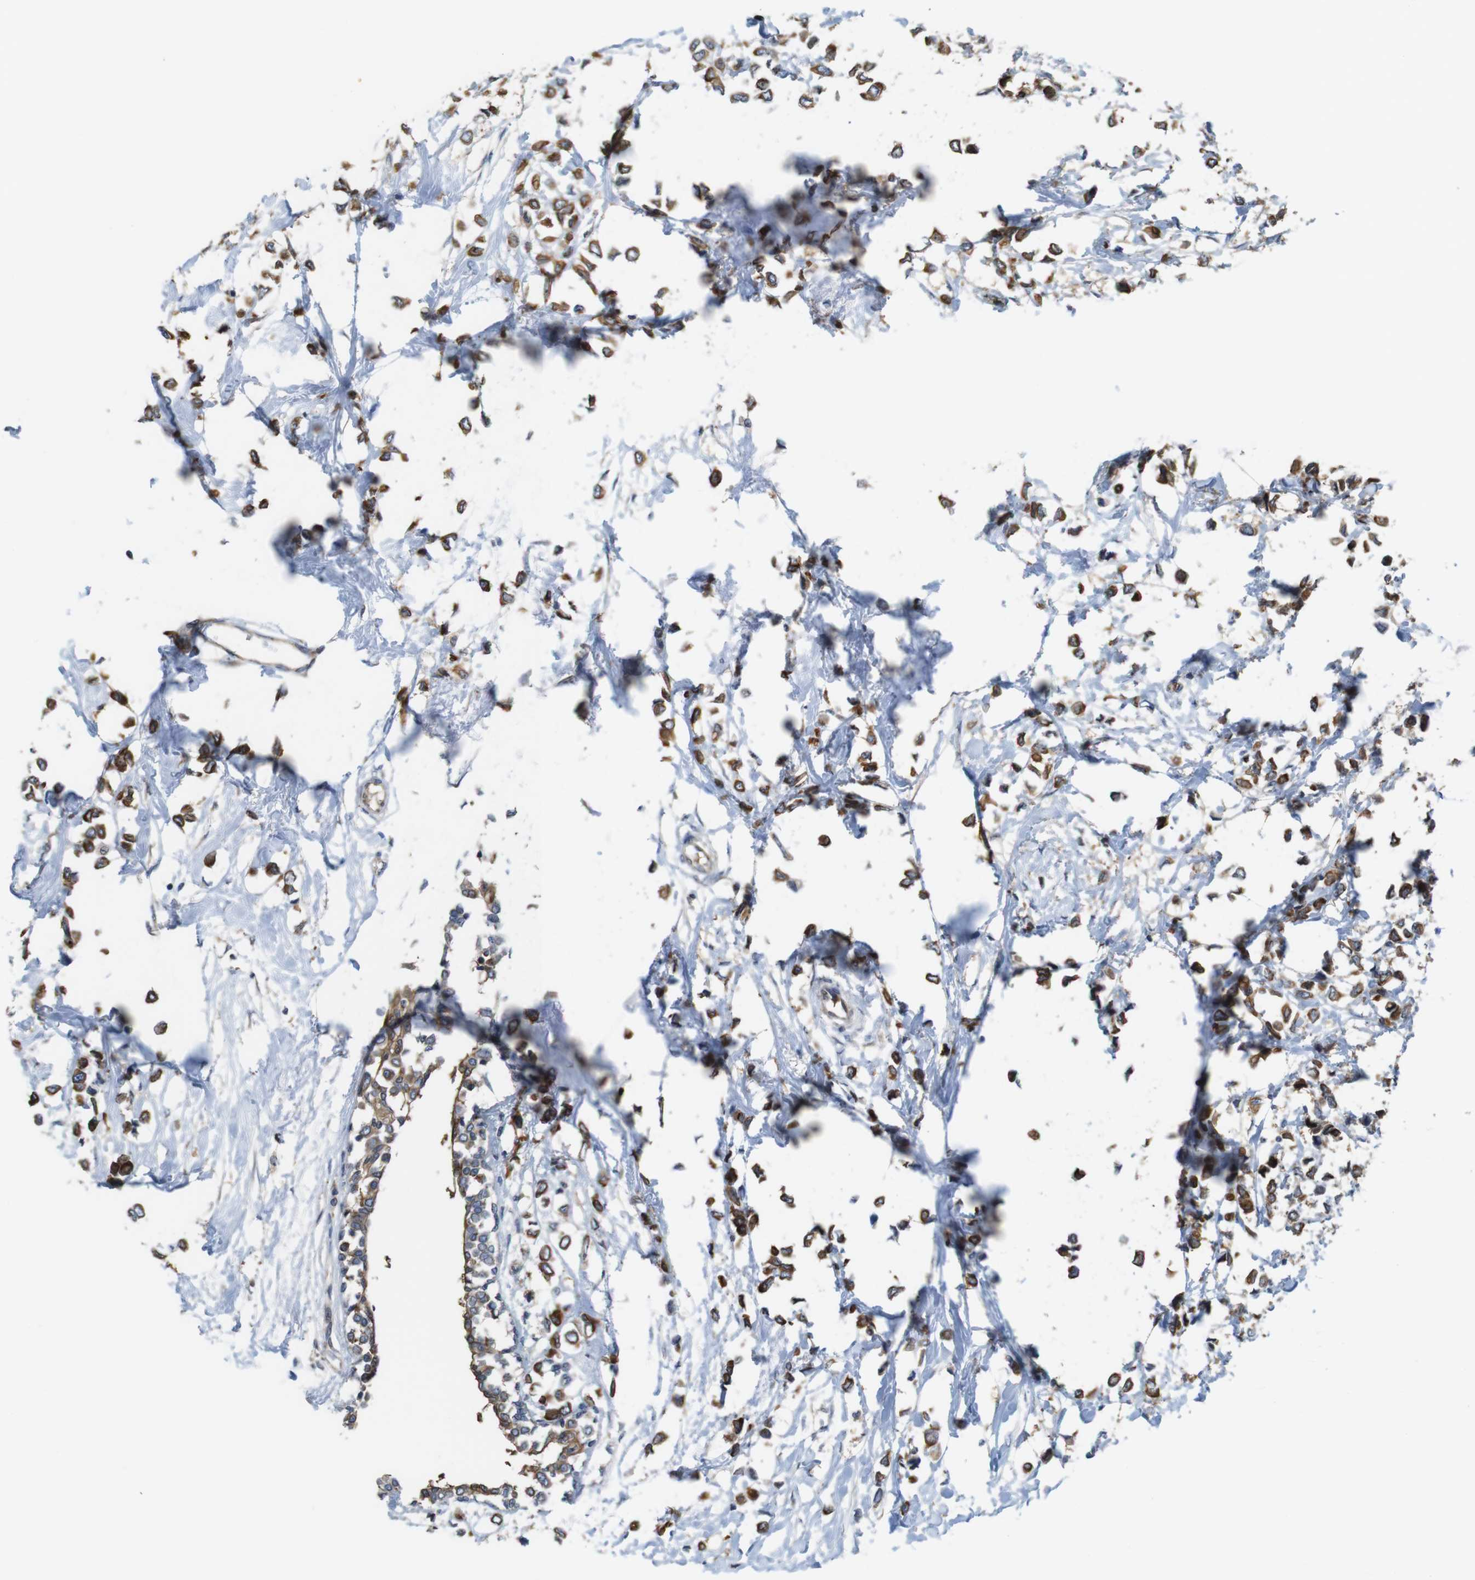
{"staining": {"intensity": "moderate", "quantity": ">75%", "location": "cytoplasmic/membranous"}, "tissue": "breast cancer", "cell_type": "Tumor cells", "image_type": "cancer", "snomed": [{"axis": "morphology", "description": "Lobular carcinoma"}, {"axis": "topography", "description": "Breast"}], "caption": "The micrograph demonstrates staining of breast cancer (lobular carcinoma), revealing moderate cytoplasmic/membranous protein staining (brown color) within tumor cells.", "gene": "PCOLCE2", "patient": {"sex": "female", "age": 51}}